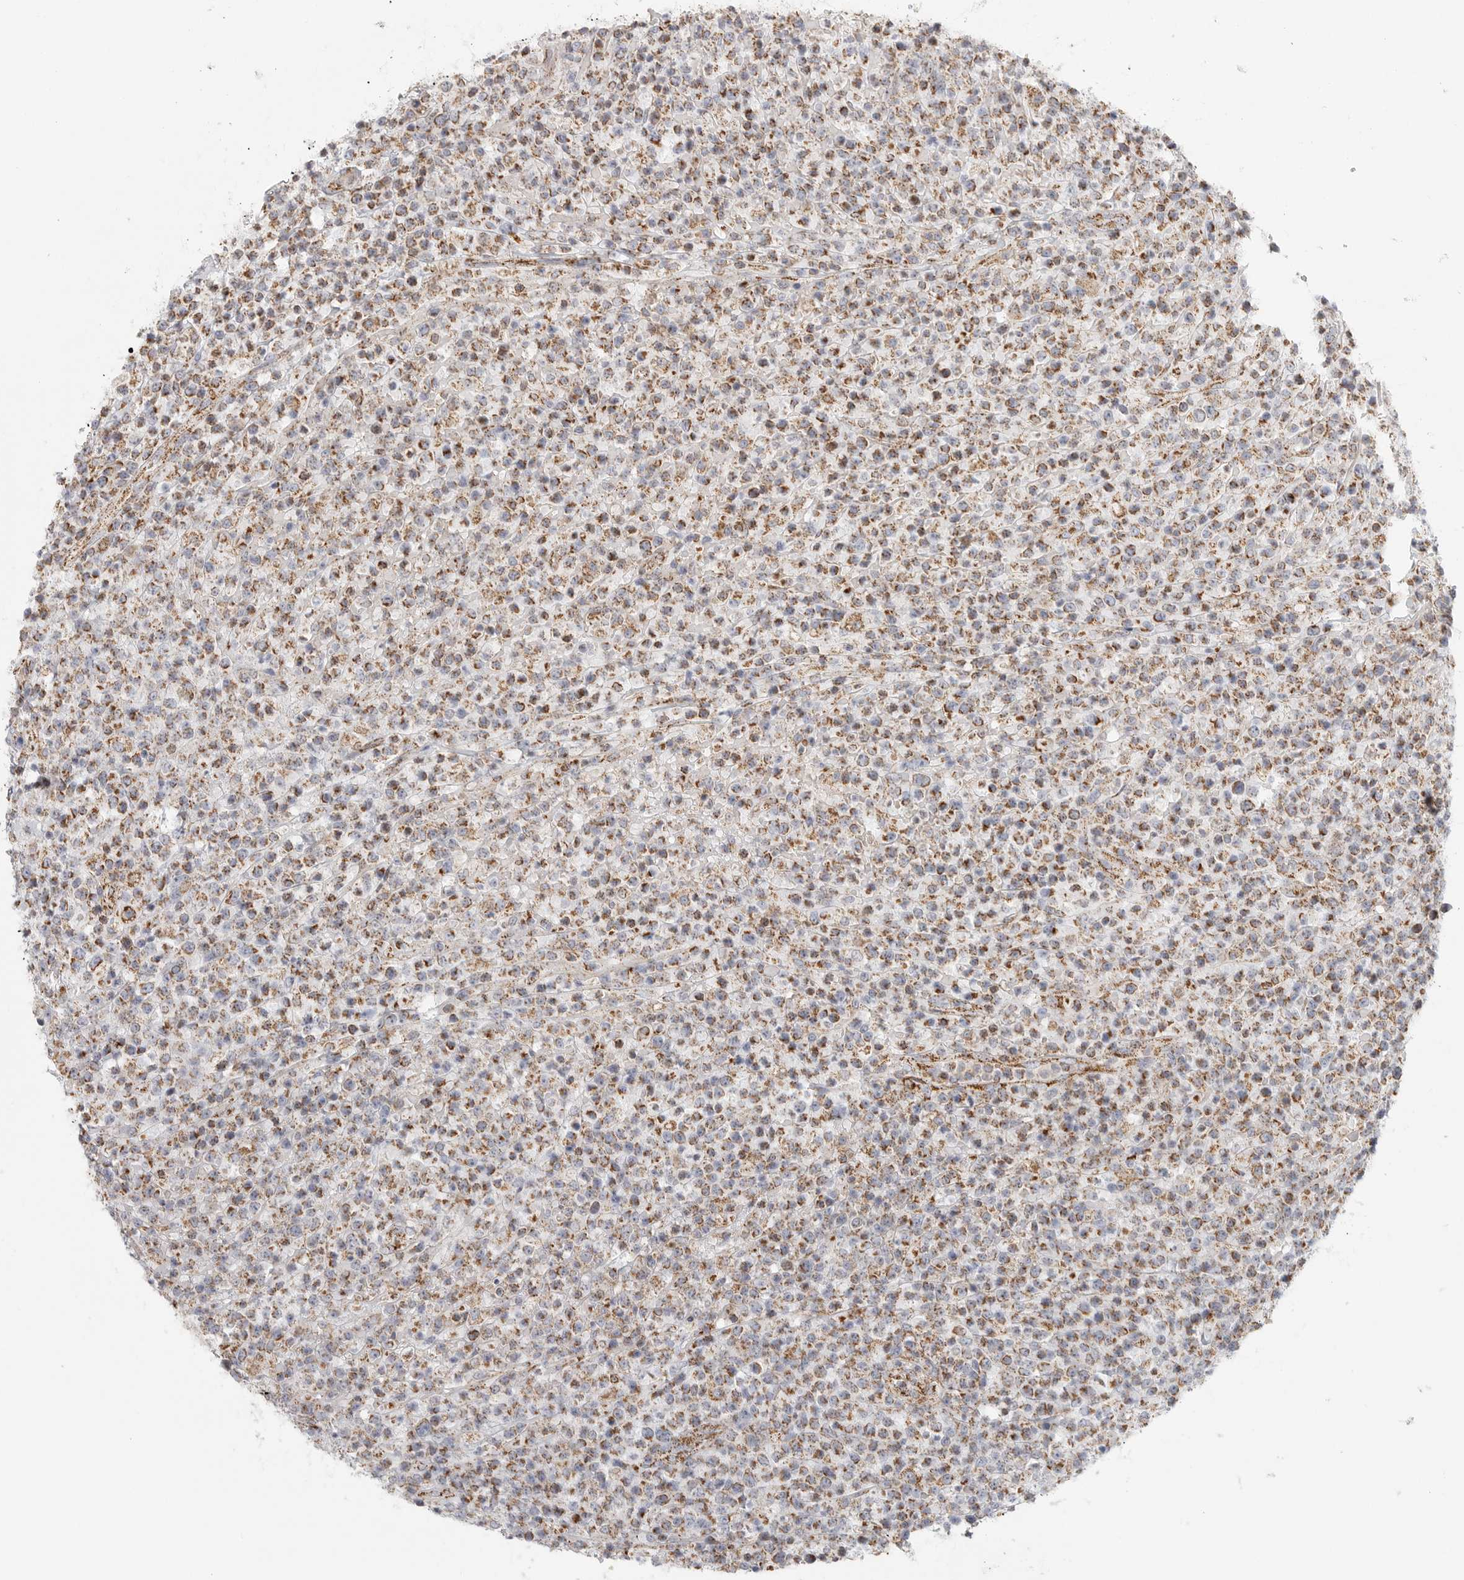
{"staining": {"intensity": "moderate", "quantity": ">75%", "location": "cytoplasmic/membranous"}, "tissue": "lymphoma", "cell_type": "Tumor cells", "image_type": "cancer", "snomed": [{"axis": "morphology", "description": "Malignant lymphoma, non-Hodgkin's type, High grade"}, {"axis": "topography", "description": "Colon"}], "caption": "IHC image of neoplastic tissue: malignant lymphoma, non-Hodgkin's type (high-grade) stained using immunohistochemistry (IHC) reveals medium levels of moderate protein expression localized specifically in the cytoplasmic/membranous of tumor cells, appearing as a cytoplasmic/membranous brown color.", "gene": "SLC25A26", "patient": {"sex": "female", "age": 53}}